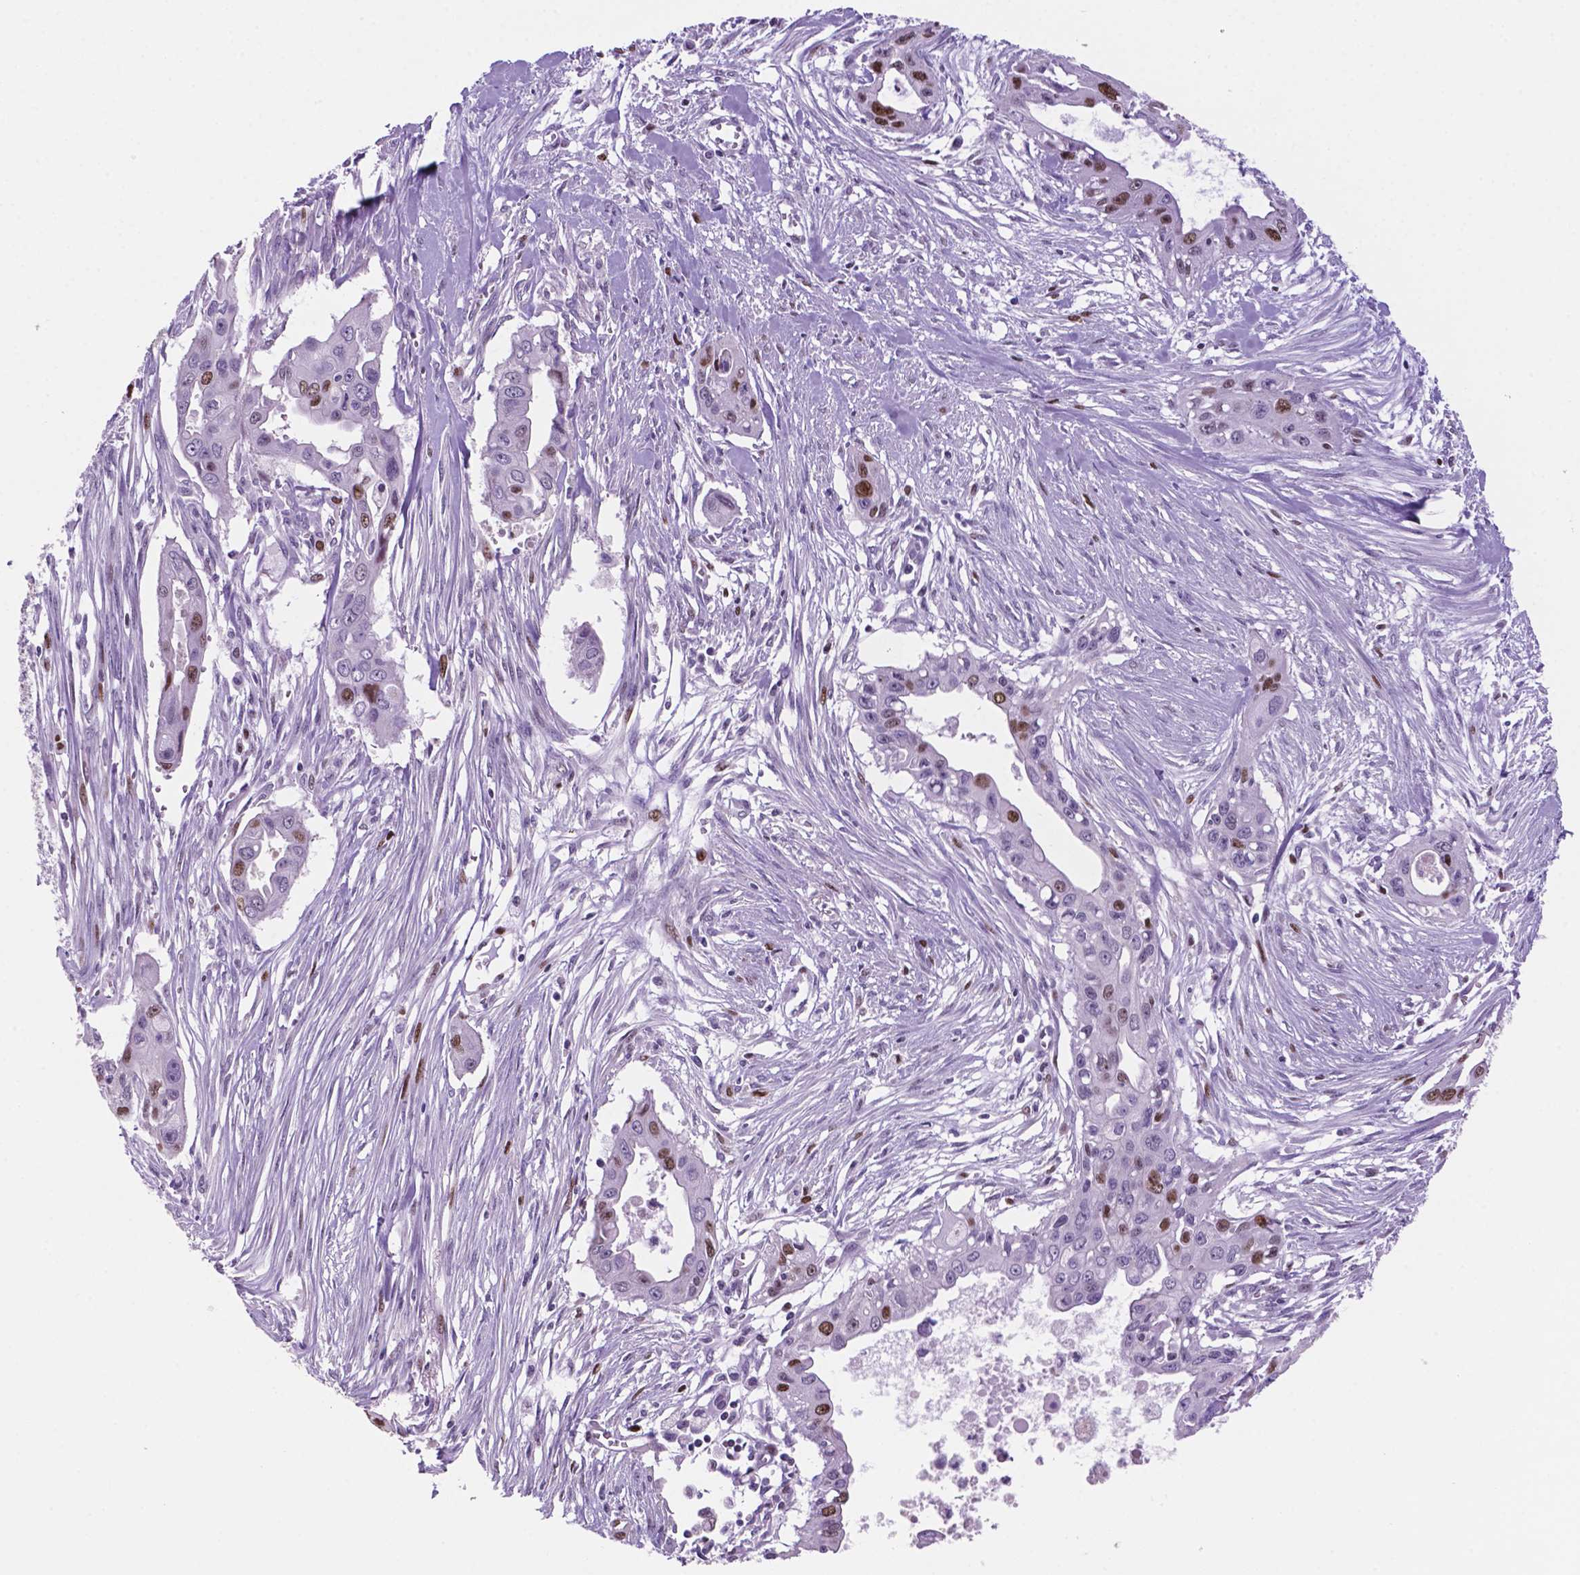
{"staining": {"intensity": "moderate", "quantity": "<25%", "location": "nuclear"}, "tissue": "pancreatic cancer", "cell_type": "Tumor cells", "image_type": "cancer", "snomed": [{"axis": "morphology", "description": "Adenocarcinoma, NOS"}, {"axis": "topography", "description": "Pancreas"}], "caption": "Tumor cells exhibit moderate nuclear staining in about <25% of cells in adenocarcinoma (pancreatic).", "gene": "NCAPH2", "patient": {"sex": "male", "age": 60}}